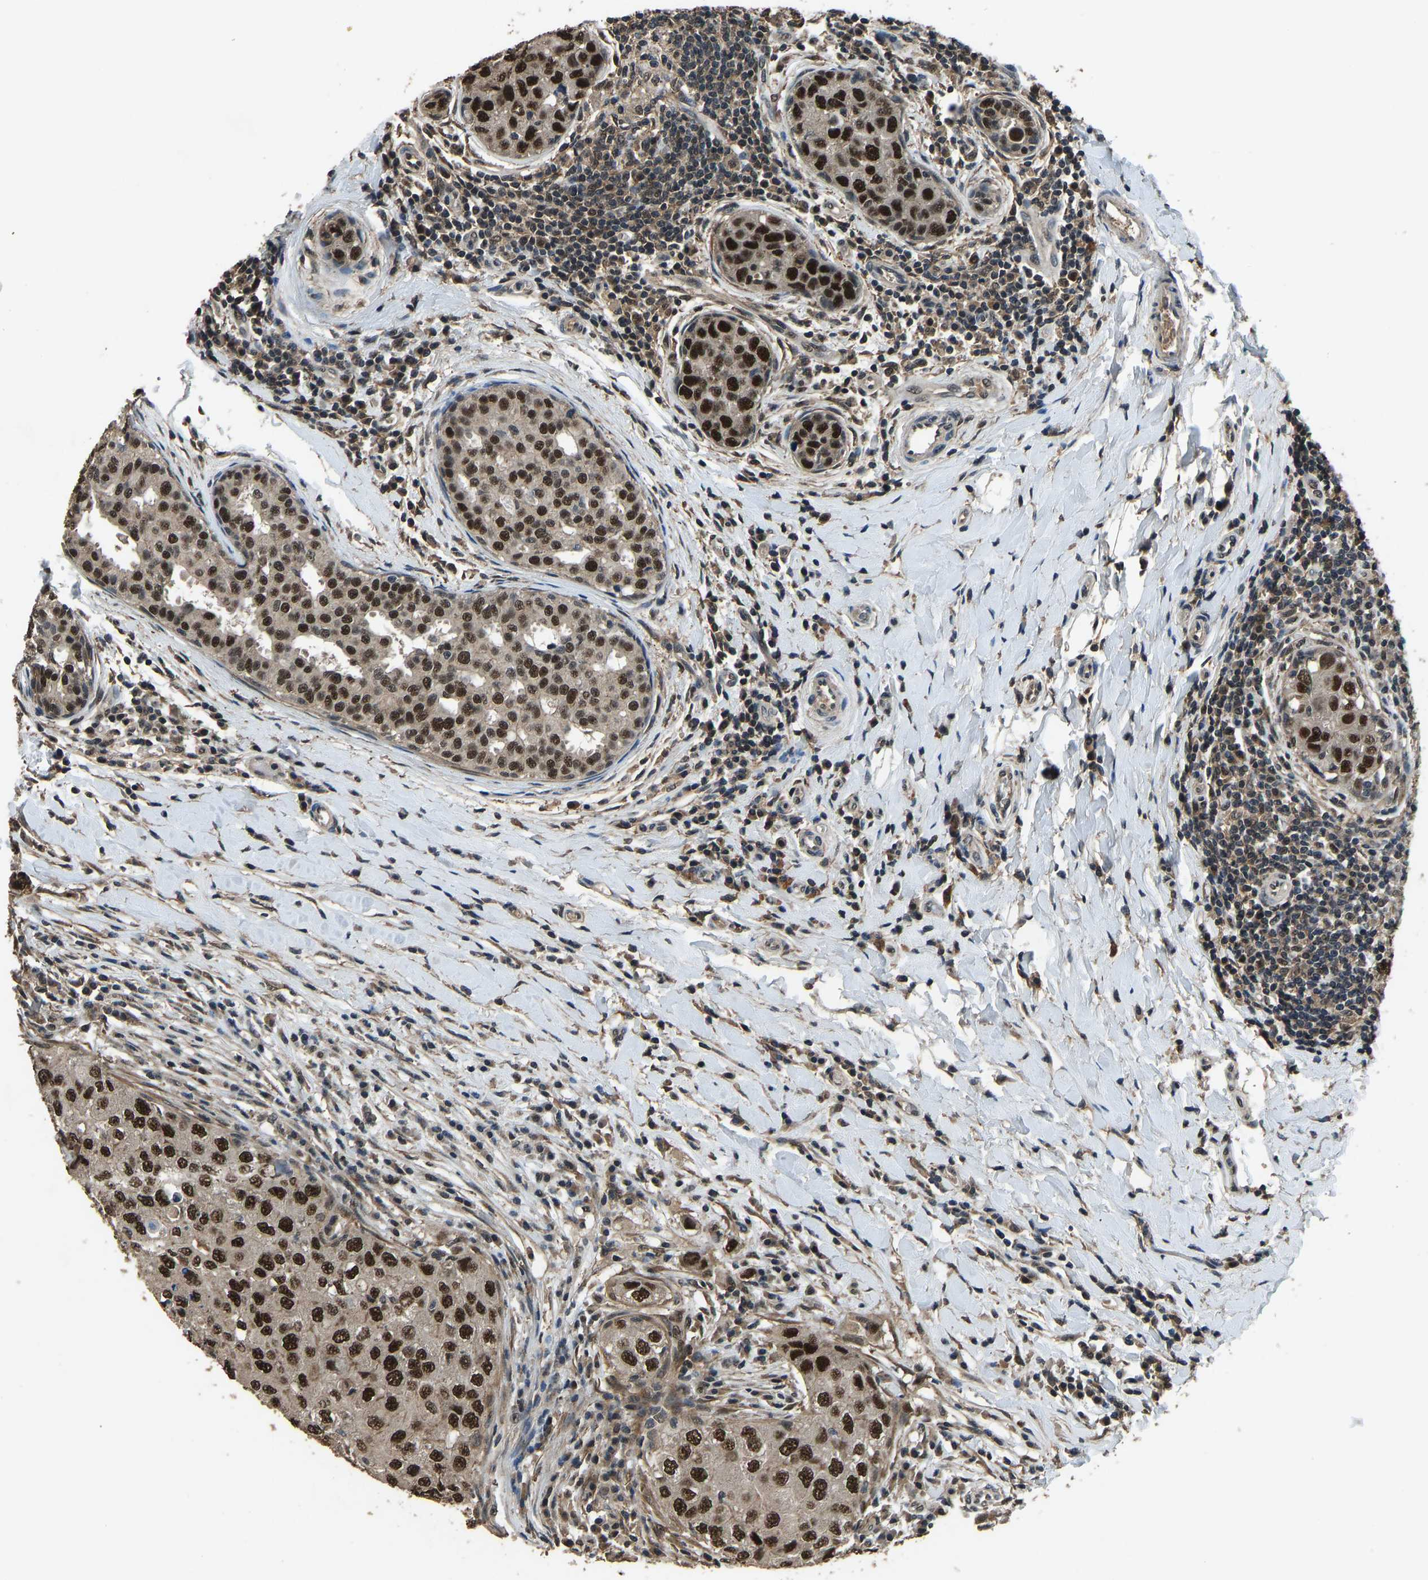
{"staining": {"intensity": "strong", "quantity": ">75%", "location": "nuclear"}, "tissue": "breast cancer", "cell_type": "Tumor cells", "image_type": "cancer", "snomed": [{"axis": "morphology", "description": "Duct carcinoma"}, {"axis": "topography", "description": "Breast"}], "caption": "Tumor cells display high levels of strong nuclear expression in about >75% of cells in human intraductal carcinoma (breast).", "gene": "TOX4", "patient": {"sex": "female", "age": 27}}